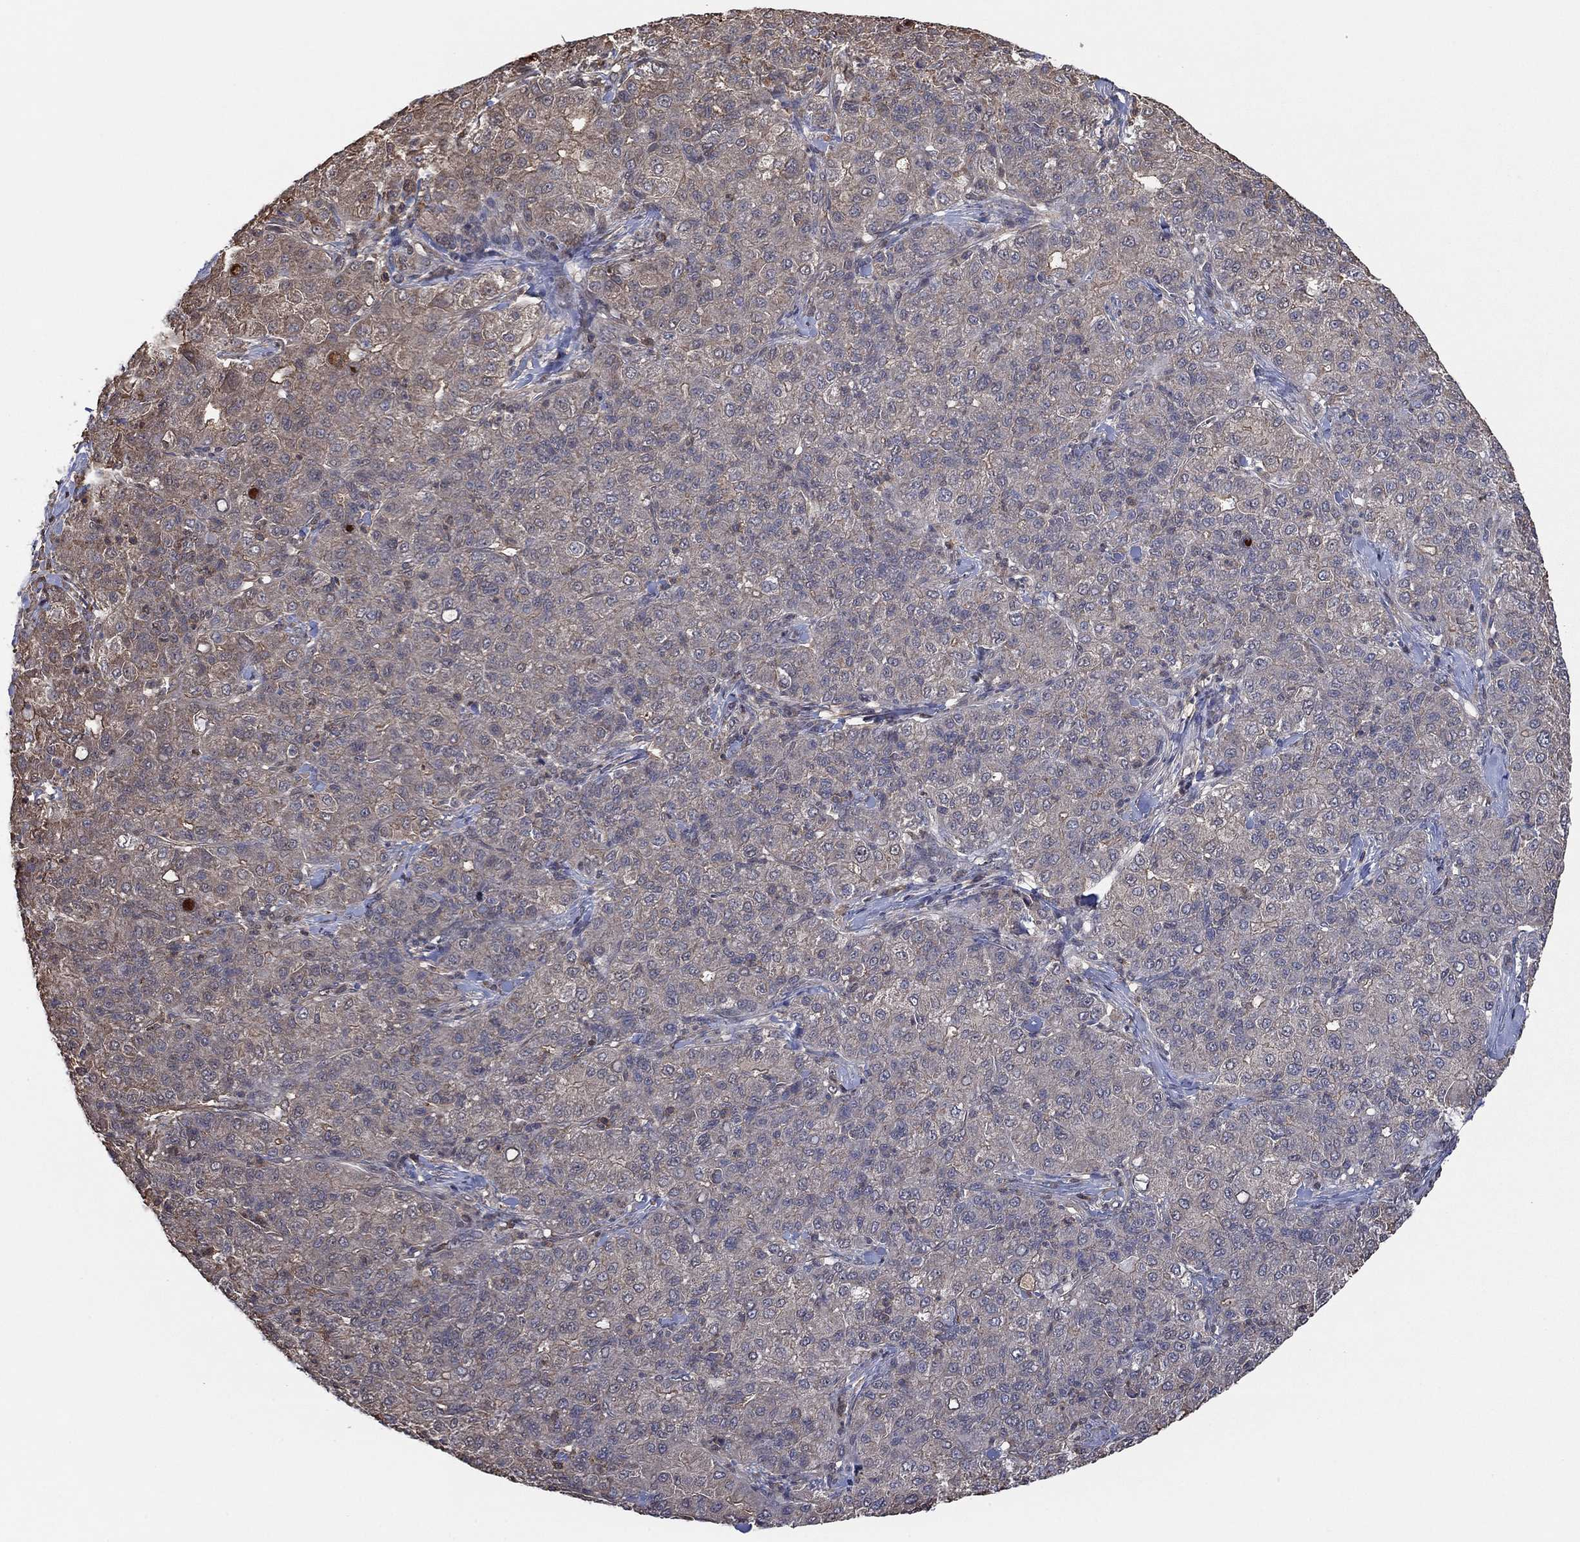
{"staining": {"intensity": "weak", "quantity": "<25%", "location": "cytoplasmic/membranous"}, "tissue": "liver cancer", "cell_type": "Tumor cells", "image_type": "cancer", "snomed": [{"axis": "morphology", "description": "Carcinoma, Hepatocellular, NOS"}, {"axis": "topography", "description": "Liver"}], "caption": "This is an immunohistochemistry (IHC) histopathology image of hepatocellular carcinoma (liver). There is no positivity in tumor cells.", "gene": "RNF114", "patient": {"sex": "male", "age": 65}}